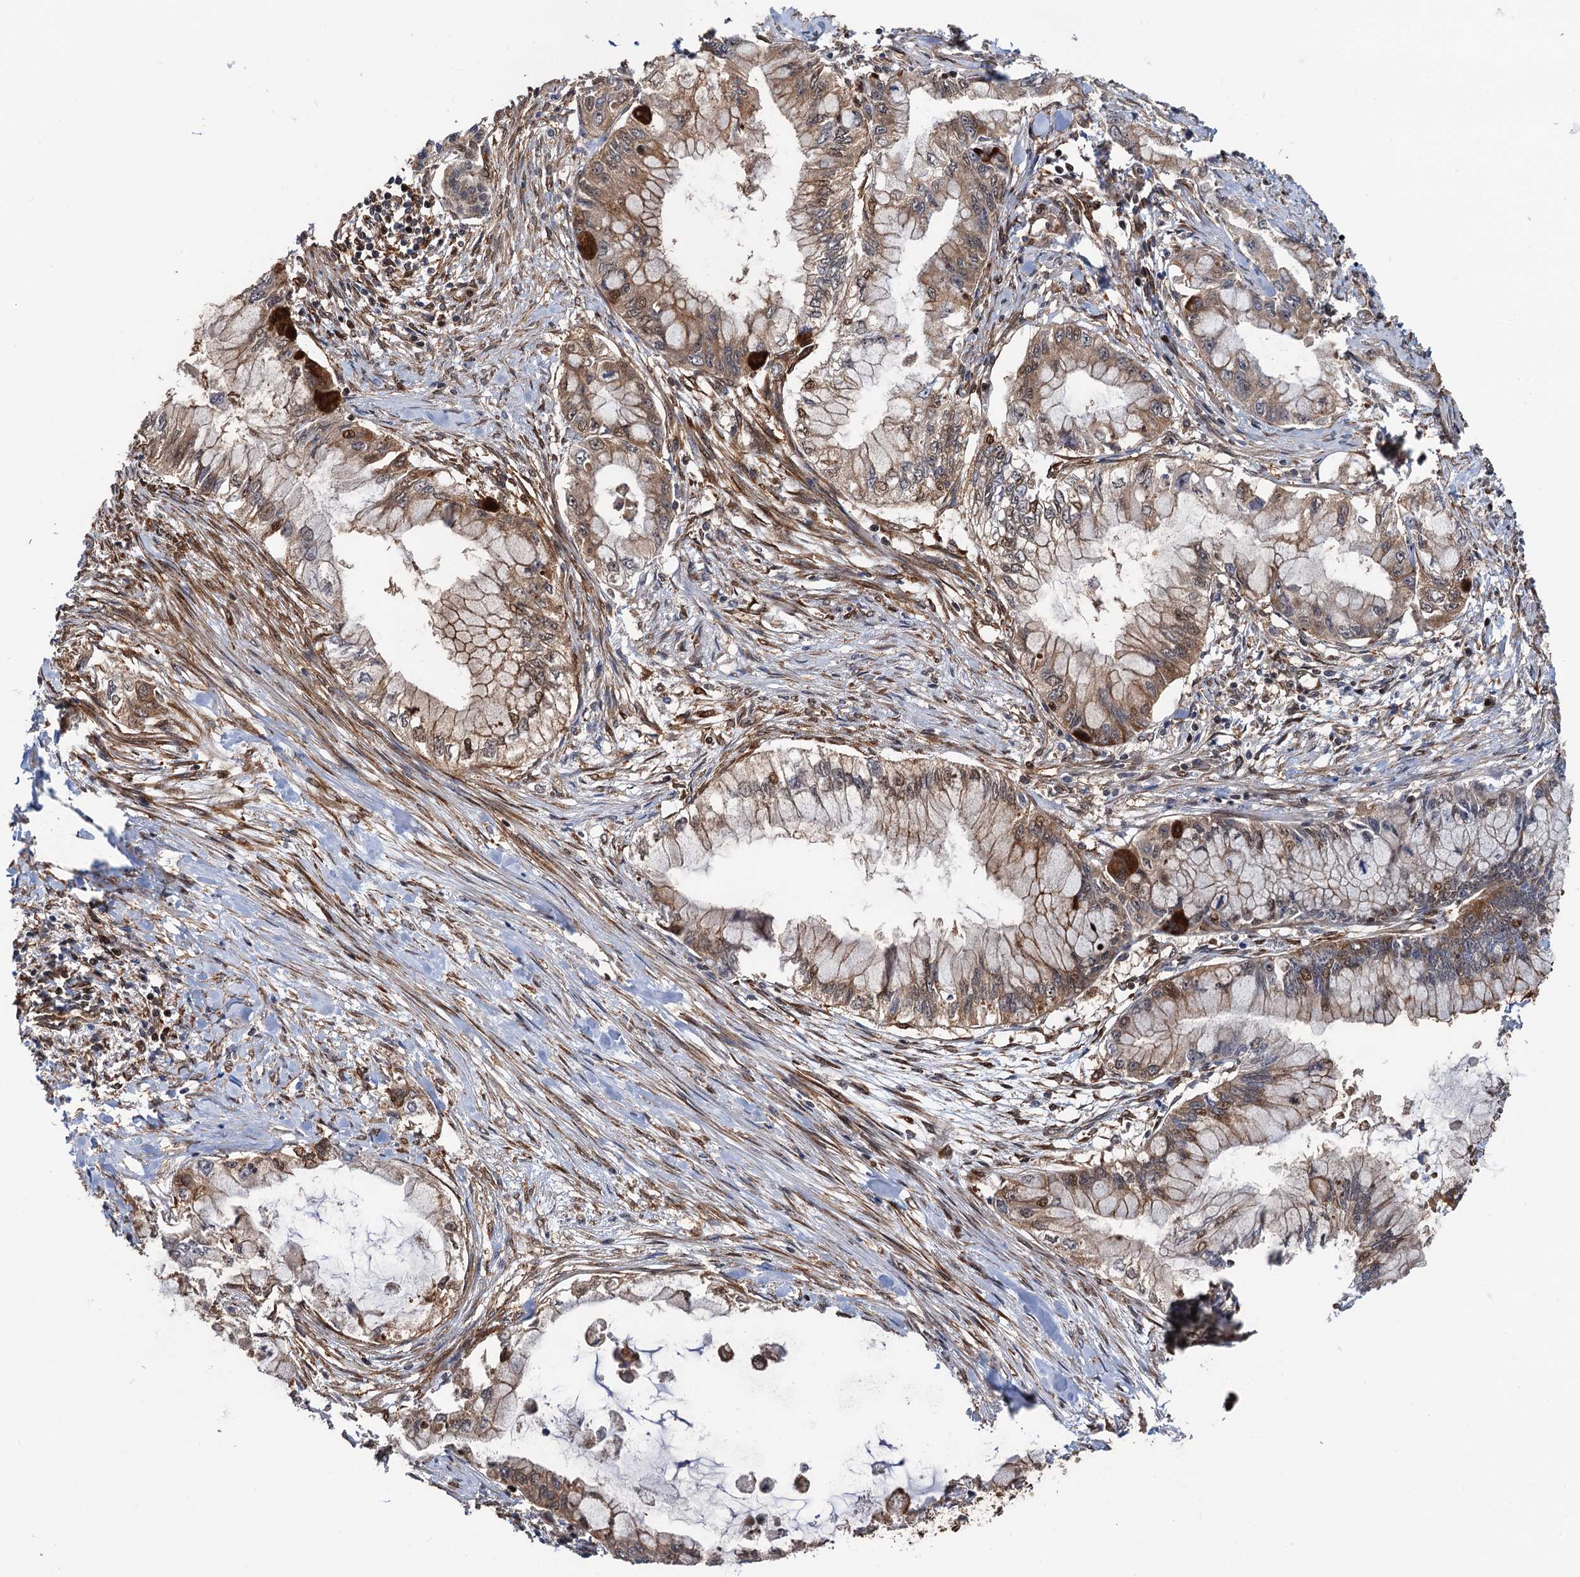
{"staining": {"intensity": "moderate", "quantity": "25%-75%", "location": "cytoplasmic/membranous,nuclear"}, "tissue": "pancreatic cancer", "cell_type": "Tumor cells", "image_type": "cancer", "snomed": [{"axis": "morphology", "description": "Adenocarcinoma, NOS"}, {"axis": "topography", "description": "Pancreas"}], "caption": "Immunohistochemistry (DAB (3,3'-diaminobenzidine)) staining of human adenocarcinoma (pancreatic) exhibits moderate cytoplasmic/membranous and nuclear protein expression in approximately 25%-75% of tumor cells.", "gene": "SNRNP25", "patient": {"sex": "male", "age": 48}}